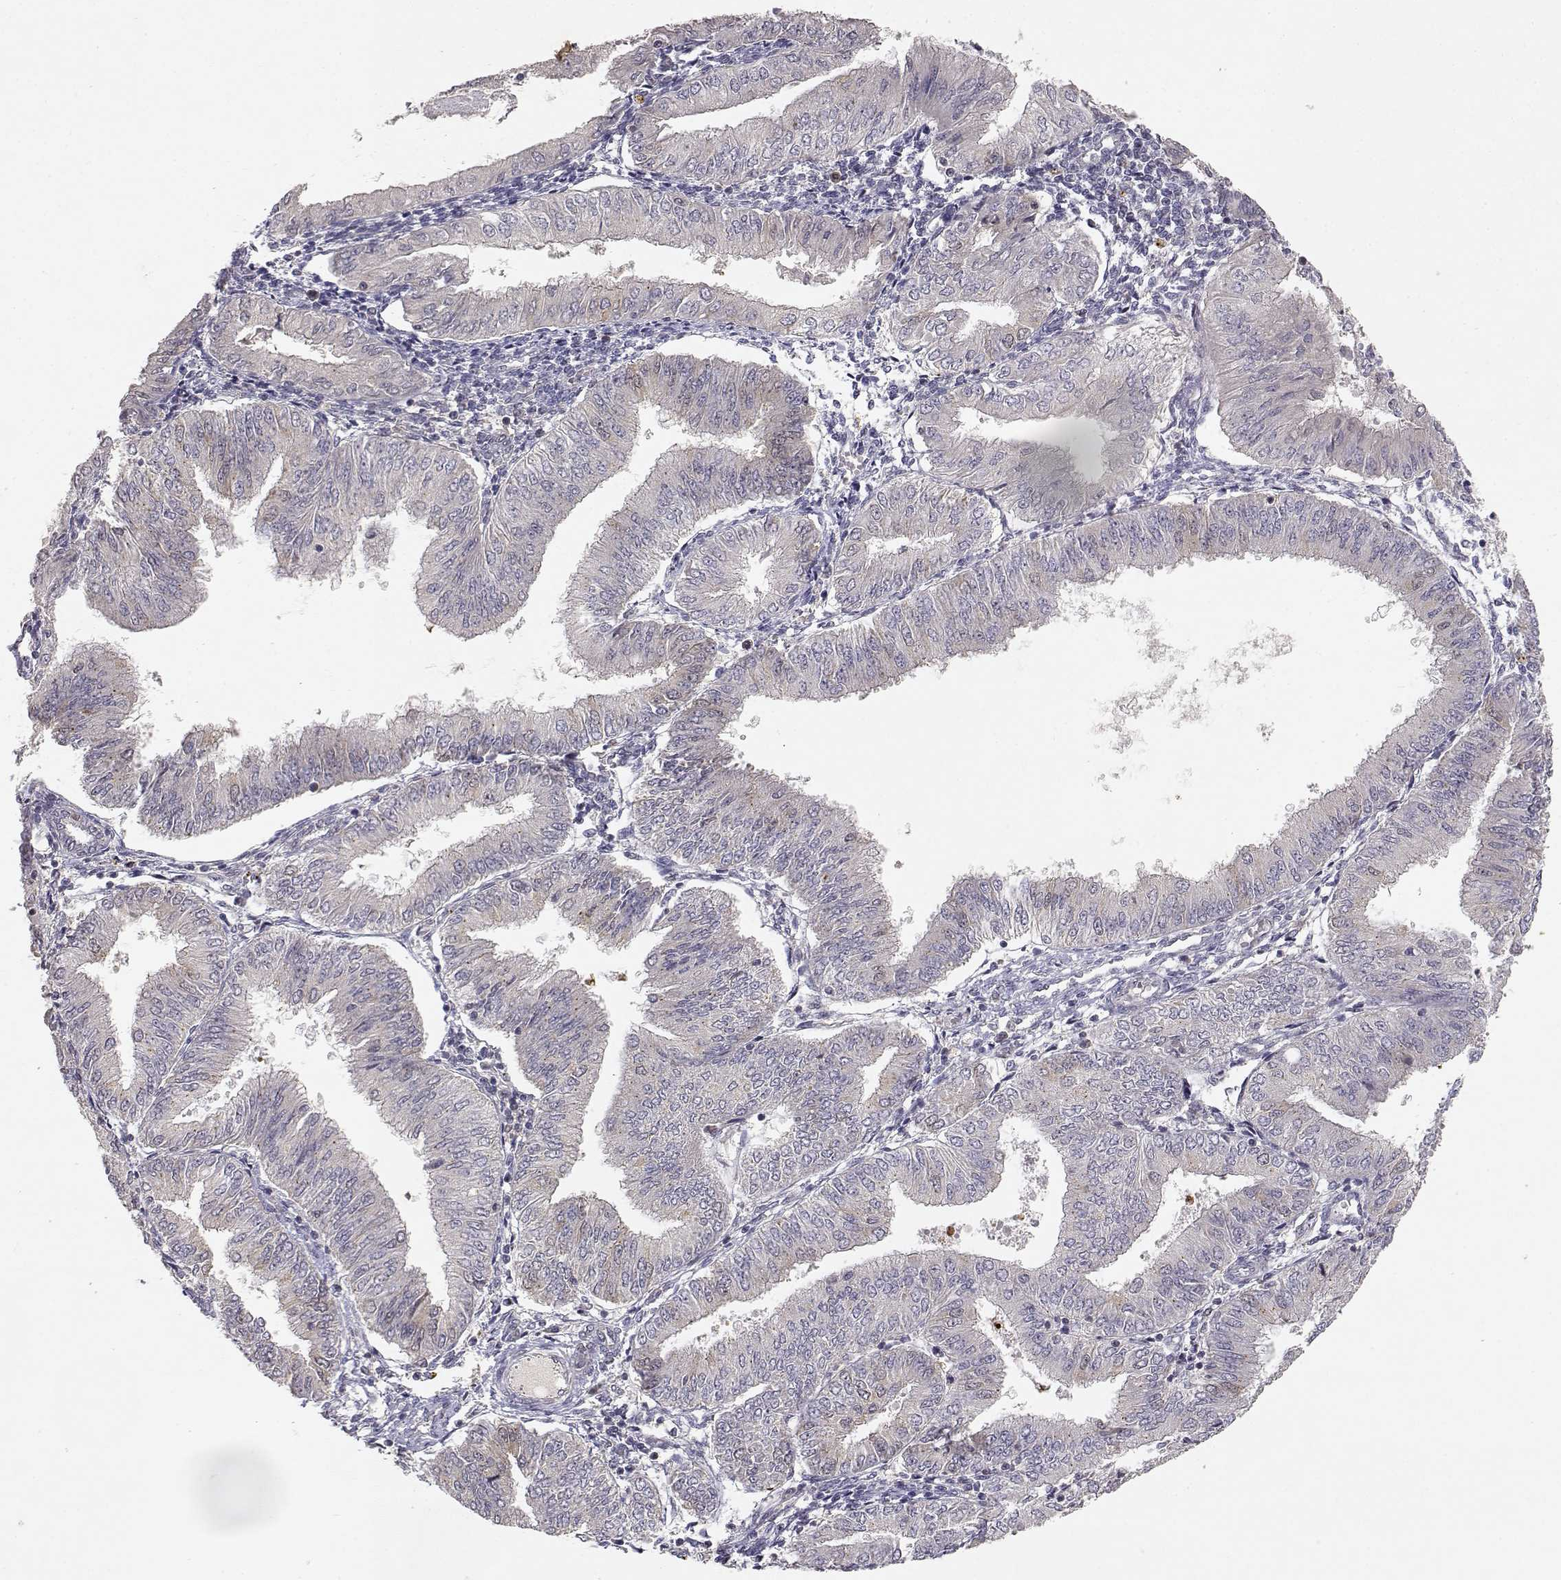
{"staining": {"intensity": "negative", "quantity": "none", "location": "none"}, "tissue": "endometrial cancer", "cell_type": "Tumor cells", "image_type": "cancer", "snomed": [{"axis": "morphology", "description": "Adenocarcinoma, NOS"}, {"axis": "topography", "description": "Endometrium"}], "caption": "Immunohistochemical staining of human endometrial cancer exhibits no significant positivity in tumor cells.", "gene": "RAD51", "patient": {"sex": "female", "age": 53}}